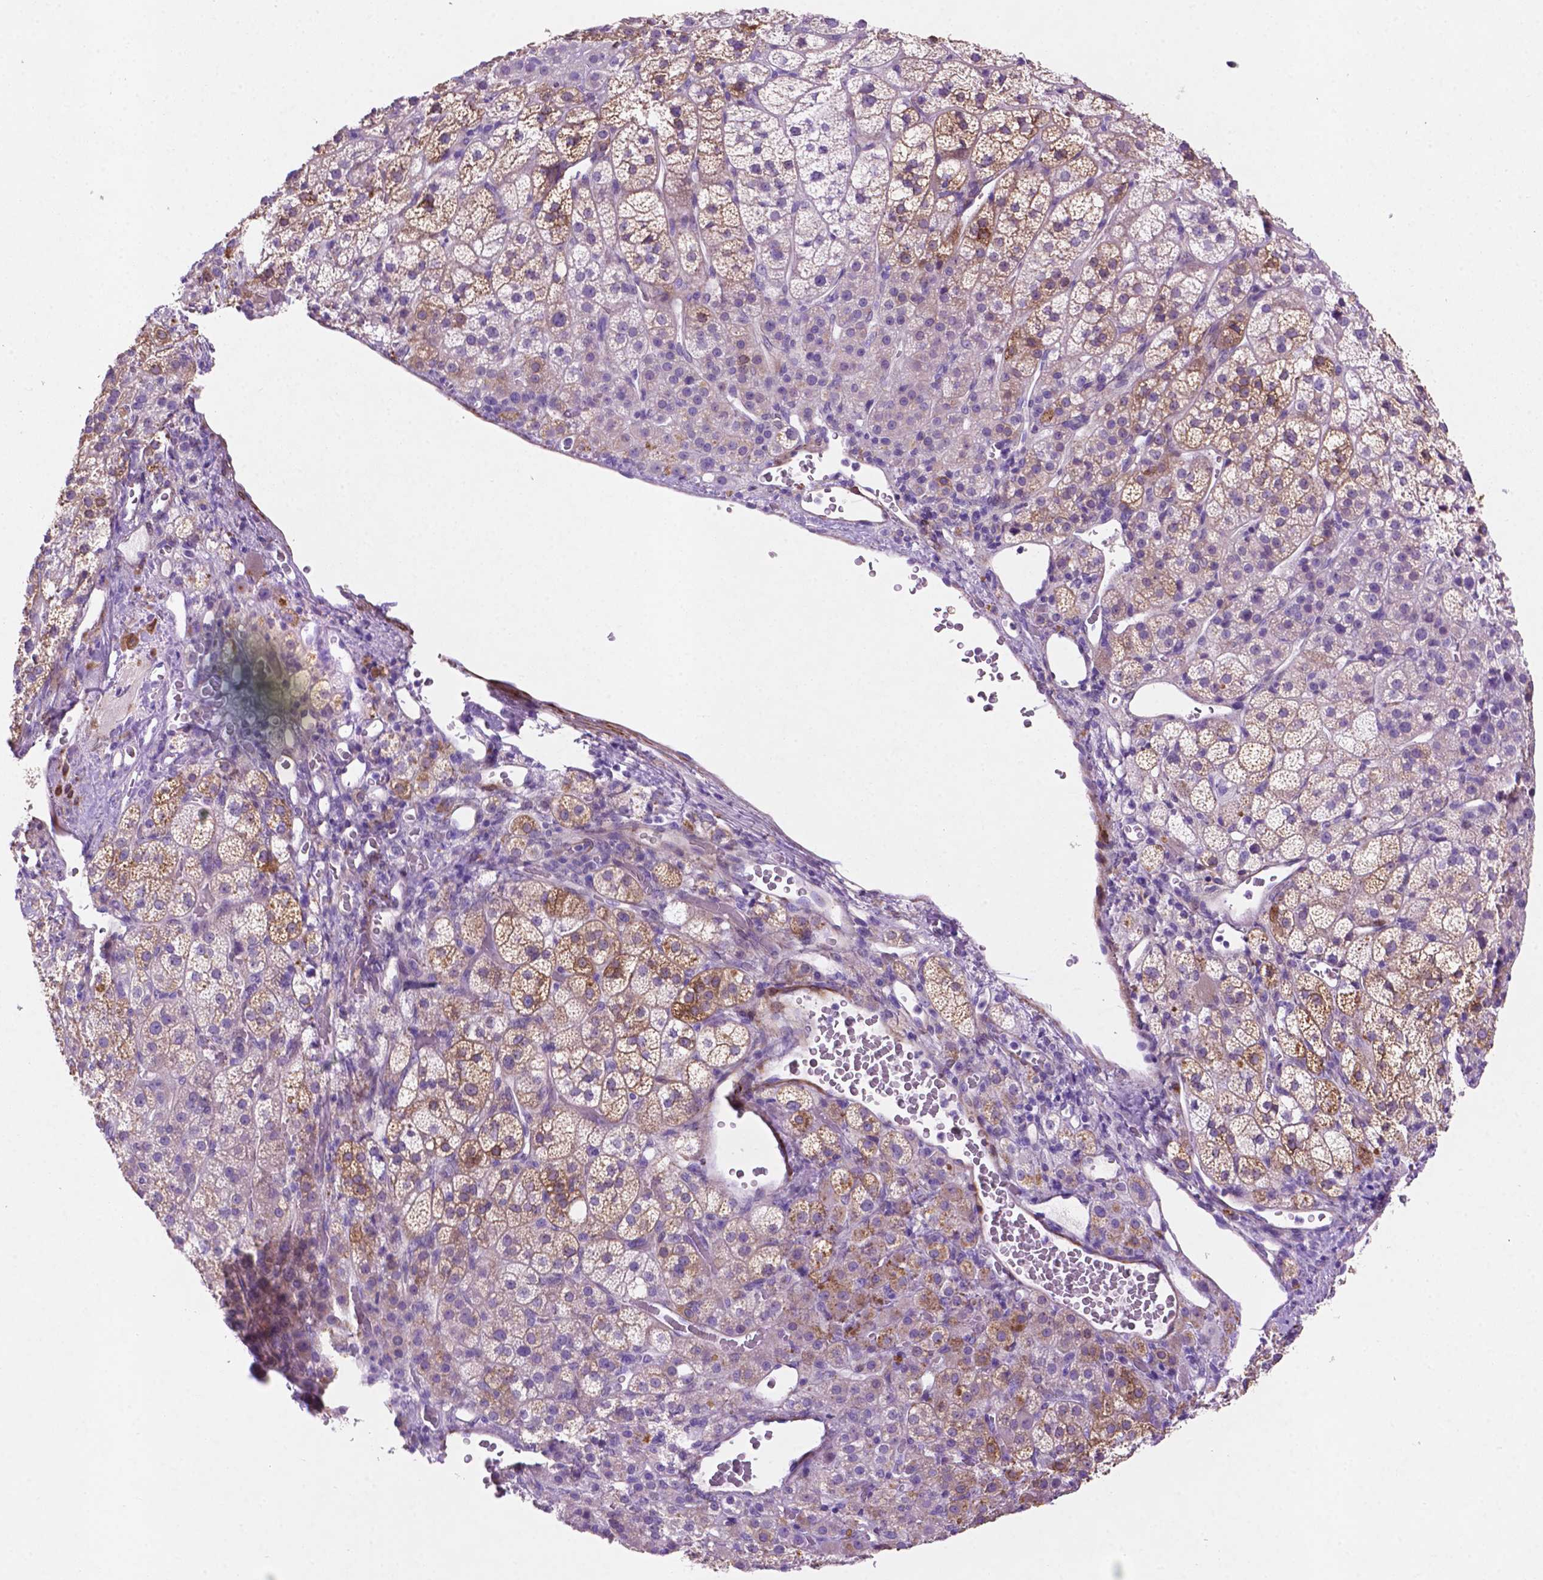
{"staining": {"intensity": "strong", "quantity": "<25%", "location": "cytoplasmic/membranous"}, "tissue": "adrenal gland", "cell_type": "Glandular cells", "image_type": "normal", "snomed": [{"axis": "morphology", "description": "Normal tissue, NOS"}, {"axis": "topography", "description": "Adrenal gland"}], "caption": "Immunohistochemistry photomicrograph of benign adrenal gland: adrenal gland stained using immunohistochemistry demonstrates medium levels of strong protein expression localized specifically in the cytoplasmic/membranous of glandular cells, appearing as a cytoplasmic/membranous brown color.", "gene": "ASPG", "patient": {"sex": "female", "age": 60}}